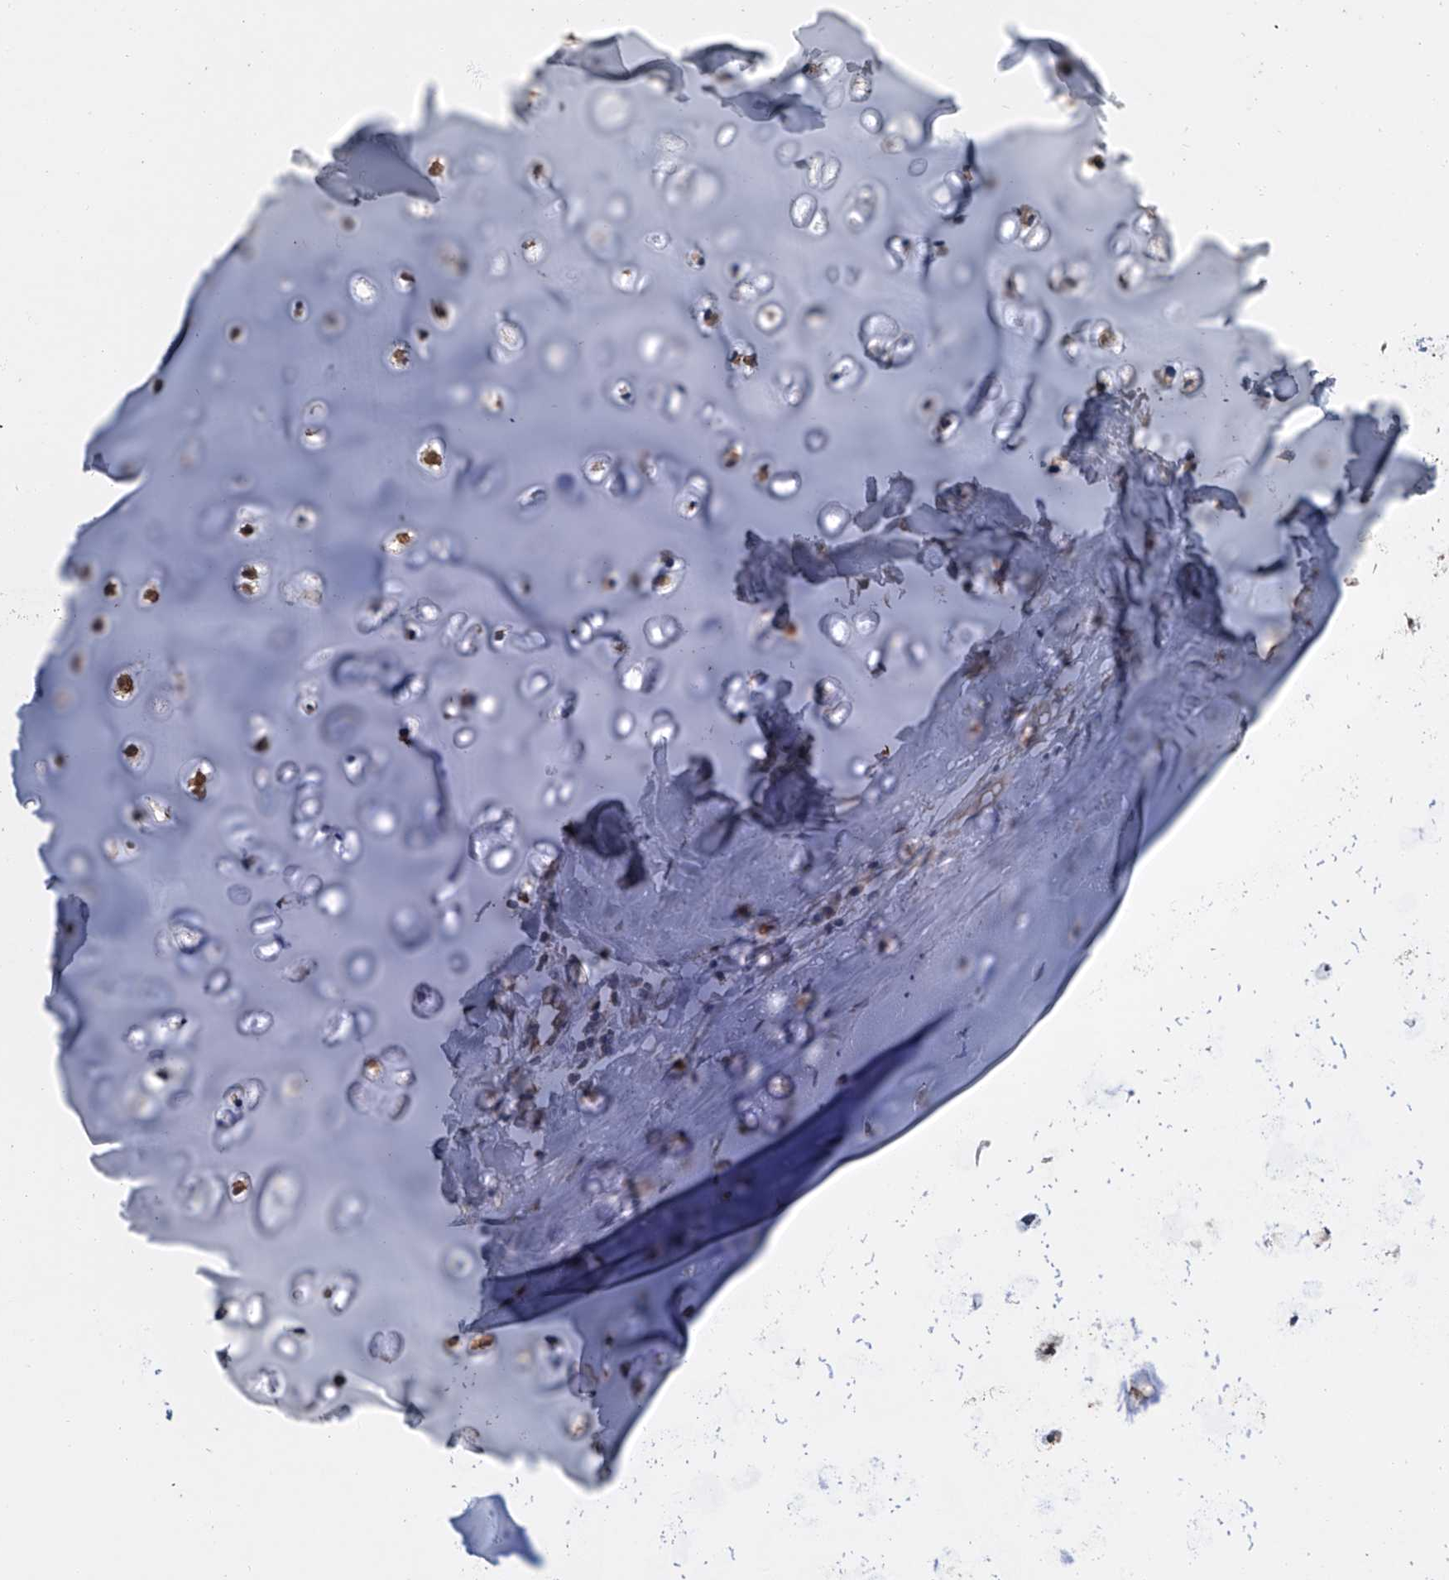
{"staining": {"intensity": "moderate", "quantity": ">75%", "location": "nuclear"}, "tissue": "soft tissue", "cell_type": "Chondrocytes", "image_type": "normal", "snomed": [{"axis": "morphology", "description": "Normal tissue, NOS"}, {"axis": "morphology", "description": "Basal cell carcinoma"}, {"axis": "topography", "description": "Cartilage tissue"}, {"axis": "topography", "description": "Nasopharynx"}, {"axis": "topography", "description": "Oral tissue"}], "caption": "DAB (3,3'-diaminobenzidine) immunohistochemical staining of normal human soft tissue reveals moderate nuclear protein staining in about >75% of chondrocytes.", "gene": "GPT", "patient": {"sex": "female", "age": 77}}